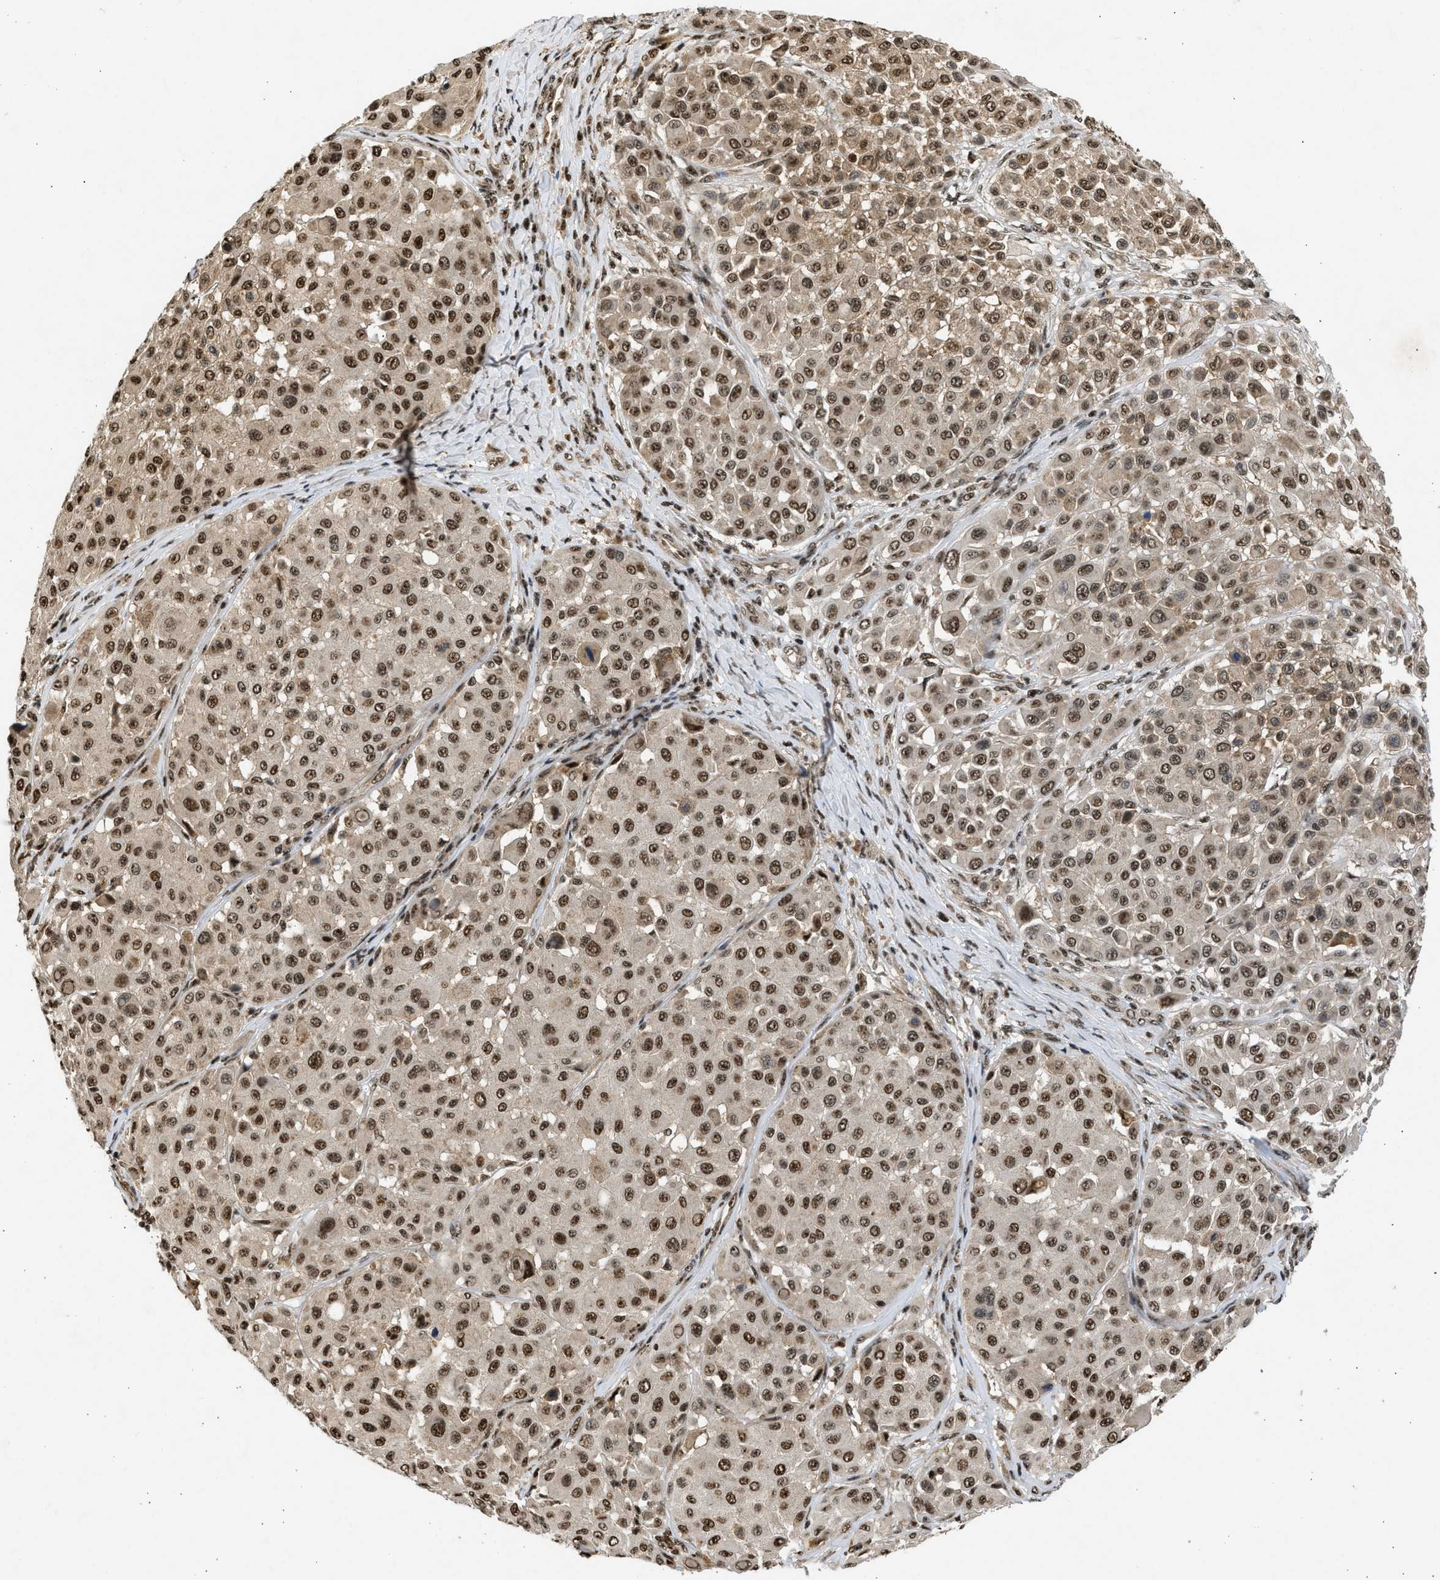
{"staining": {"intensity": "moderate", "quantity": ">75%", "location": "cytoplasmic/membranous,nuclear"}, "tissue": "melanoma", "cell_type": "Tumor cells", "image_type": "cancer", "snomed": [{"axis": "morphology", "description": "Malignant melanoma, Metastatic site"}, {"axis": "topography", "description": "Soft tissue"}], "caption": "A photomicrograph of malignant melanoma (metastatic site) stained for a protein shows moderate cytoplasmic/membranous and nuclear brown staining in tumor cells.", "gene": "TFDP2", "patient": {"sex": "male", "age": 41}}